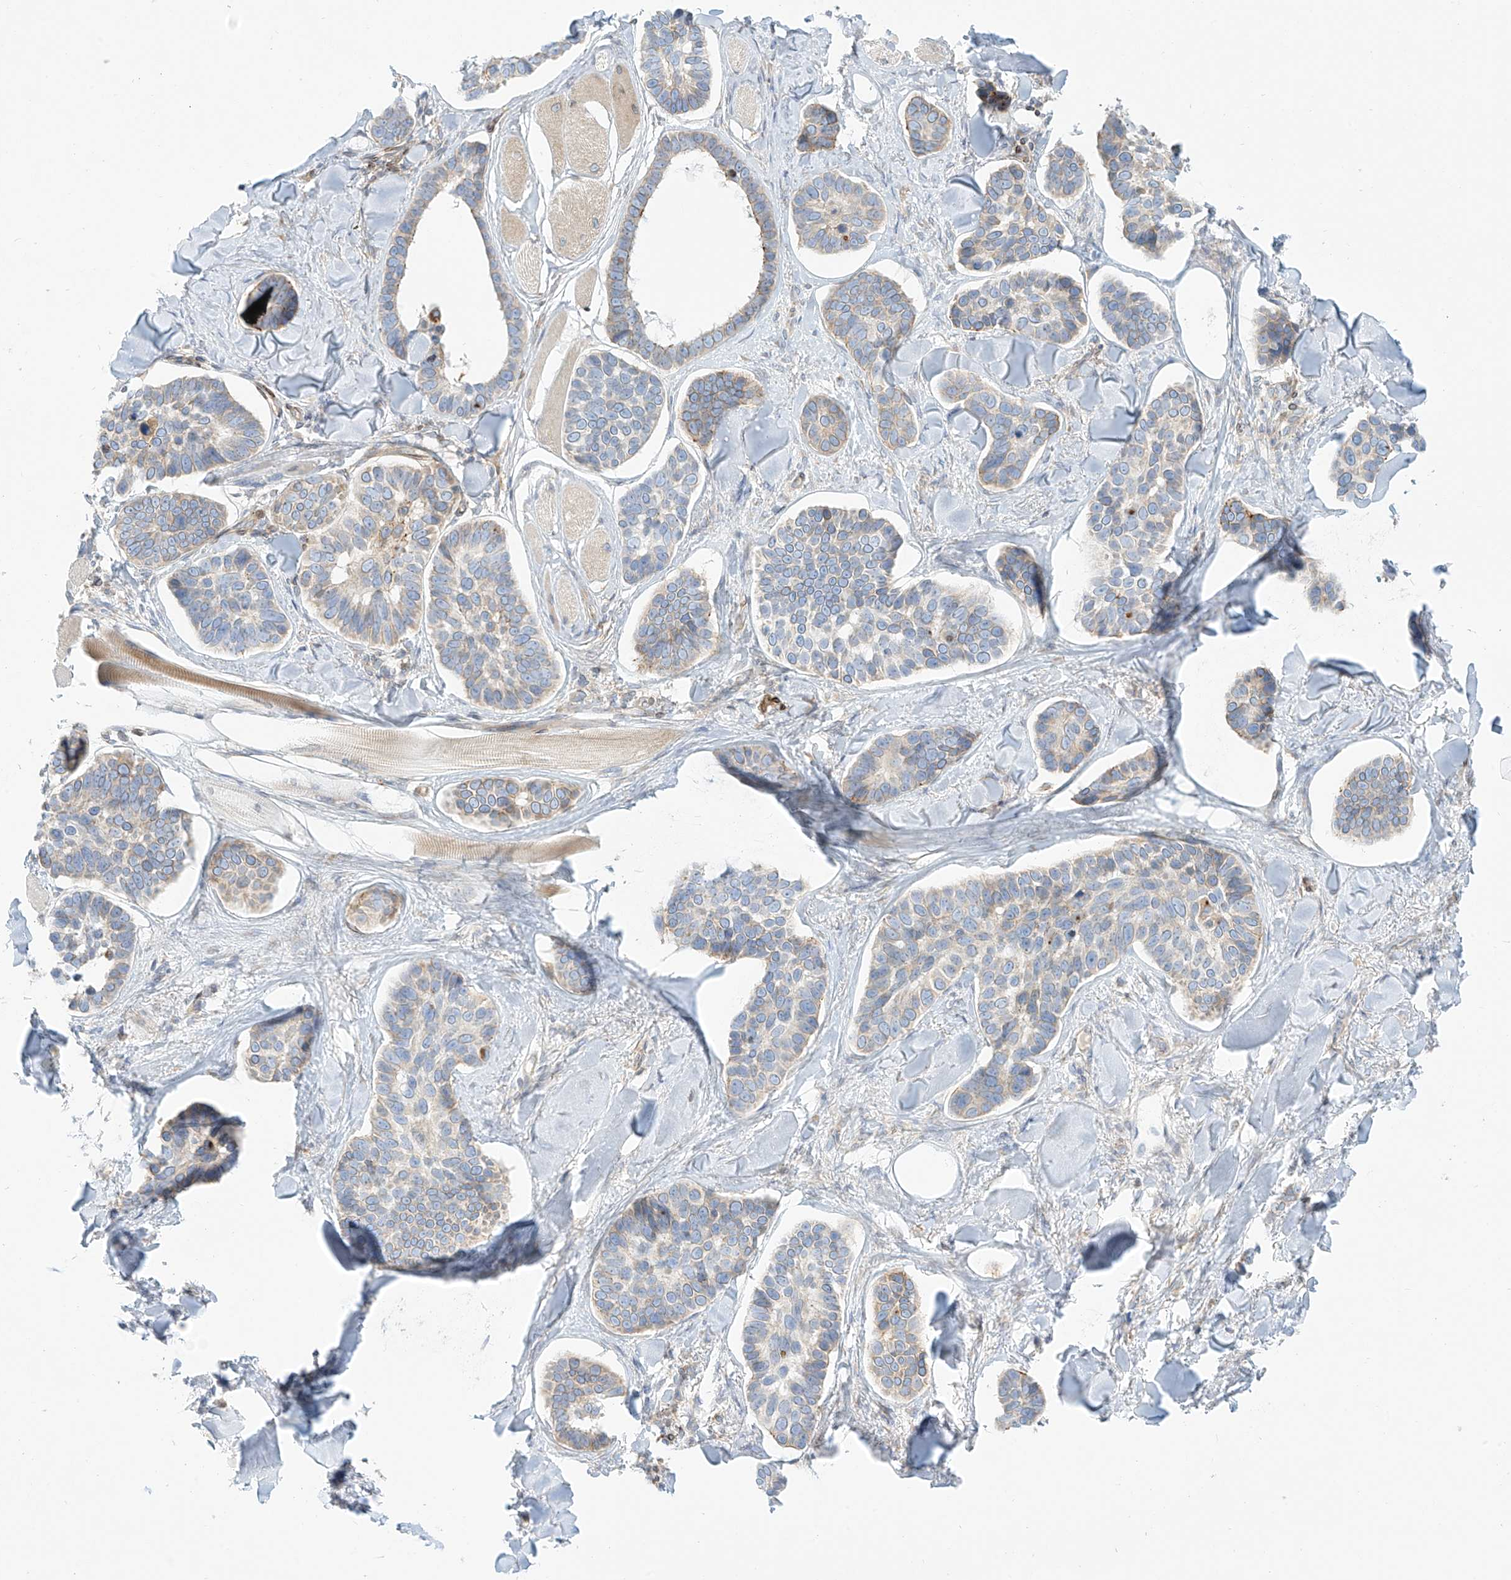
{"staining": {"intensity": "weak", "quantity": "<25%", "location": "cytoplasmic/membranous"}, "tissue": "skin cancer", "cell_type": "Tumor cells", "image_type": "cancer", "snomed": [{"axis": "morphology", "description": "Basal cell carcinoma"}, {"axis": "topography", "description": "Skin"}], "caption": "This is an IHC histopathology image of human skin cancer (basal cell carcinoma). There is no positivity in tumor cells.", "gene": "PCYOX1", "patient": {"sex": "male", "age": 62}}